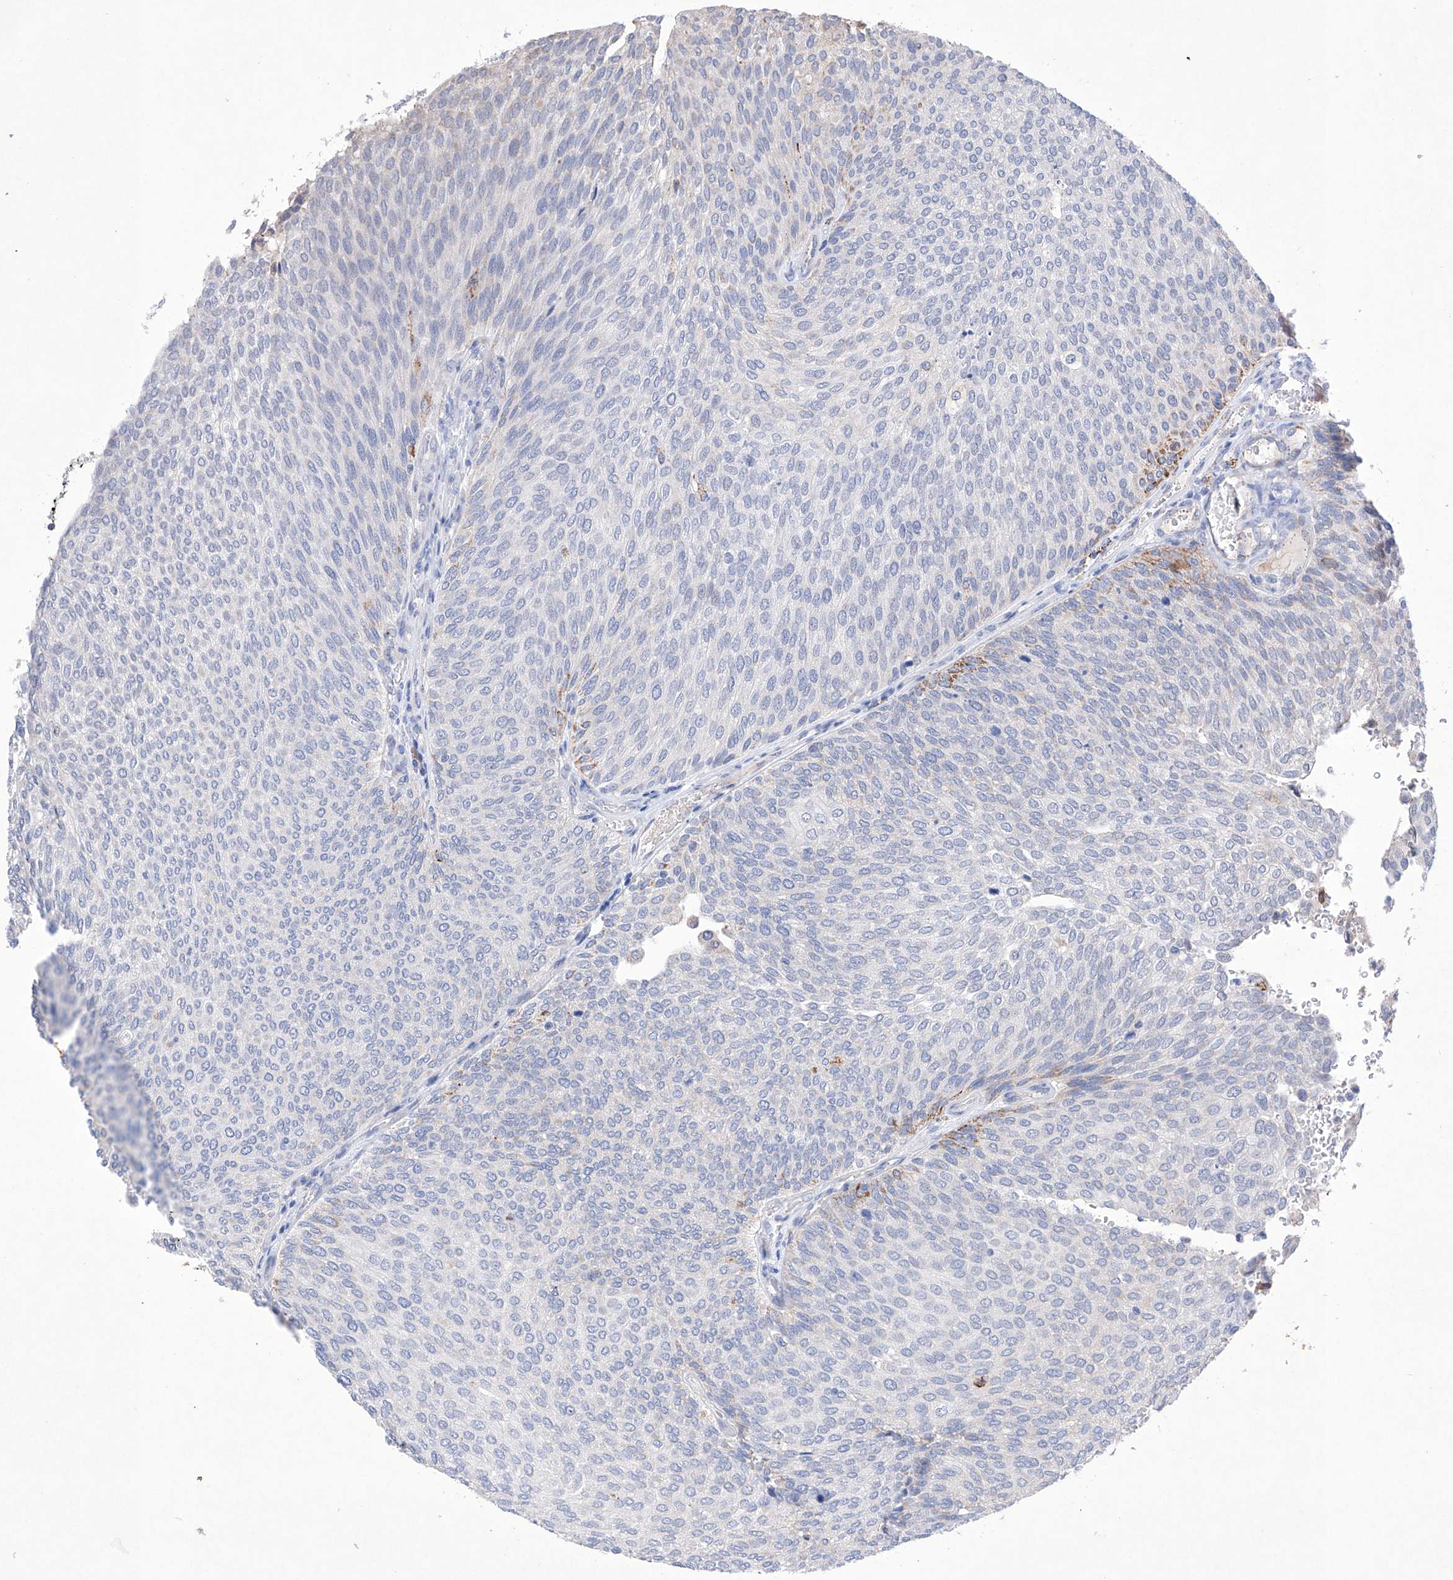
{"staining": {"intensity": "negative", "quantity": "none", "location": "none"}, "tissue": "urothelial cancer", "cell_type": "Tumor cells", "image_type": "cancer", "snomed": [{"axis": "morphology", "description": "Urothelial carcinoma, Low grade"}, {"axis": "topography", "description": "Urinary bladder"}], "caption": "Immunohistochemistry of human urothelial cancer exhibits no expression in tumor cells.", "gene": "NRROS", "patient": {"sex": "female", "age": 79}}